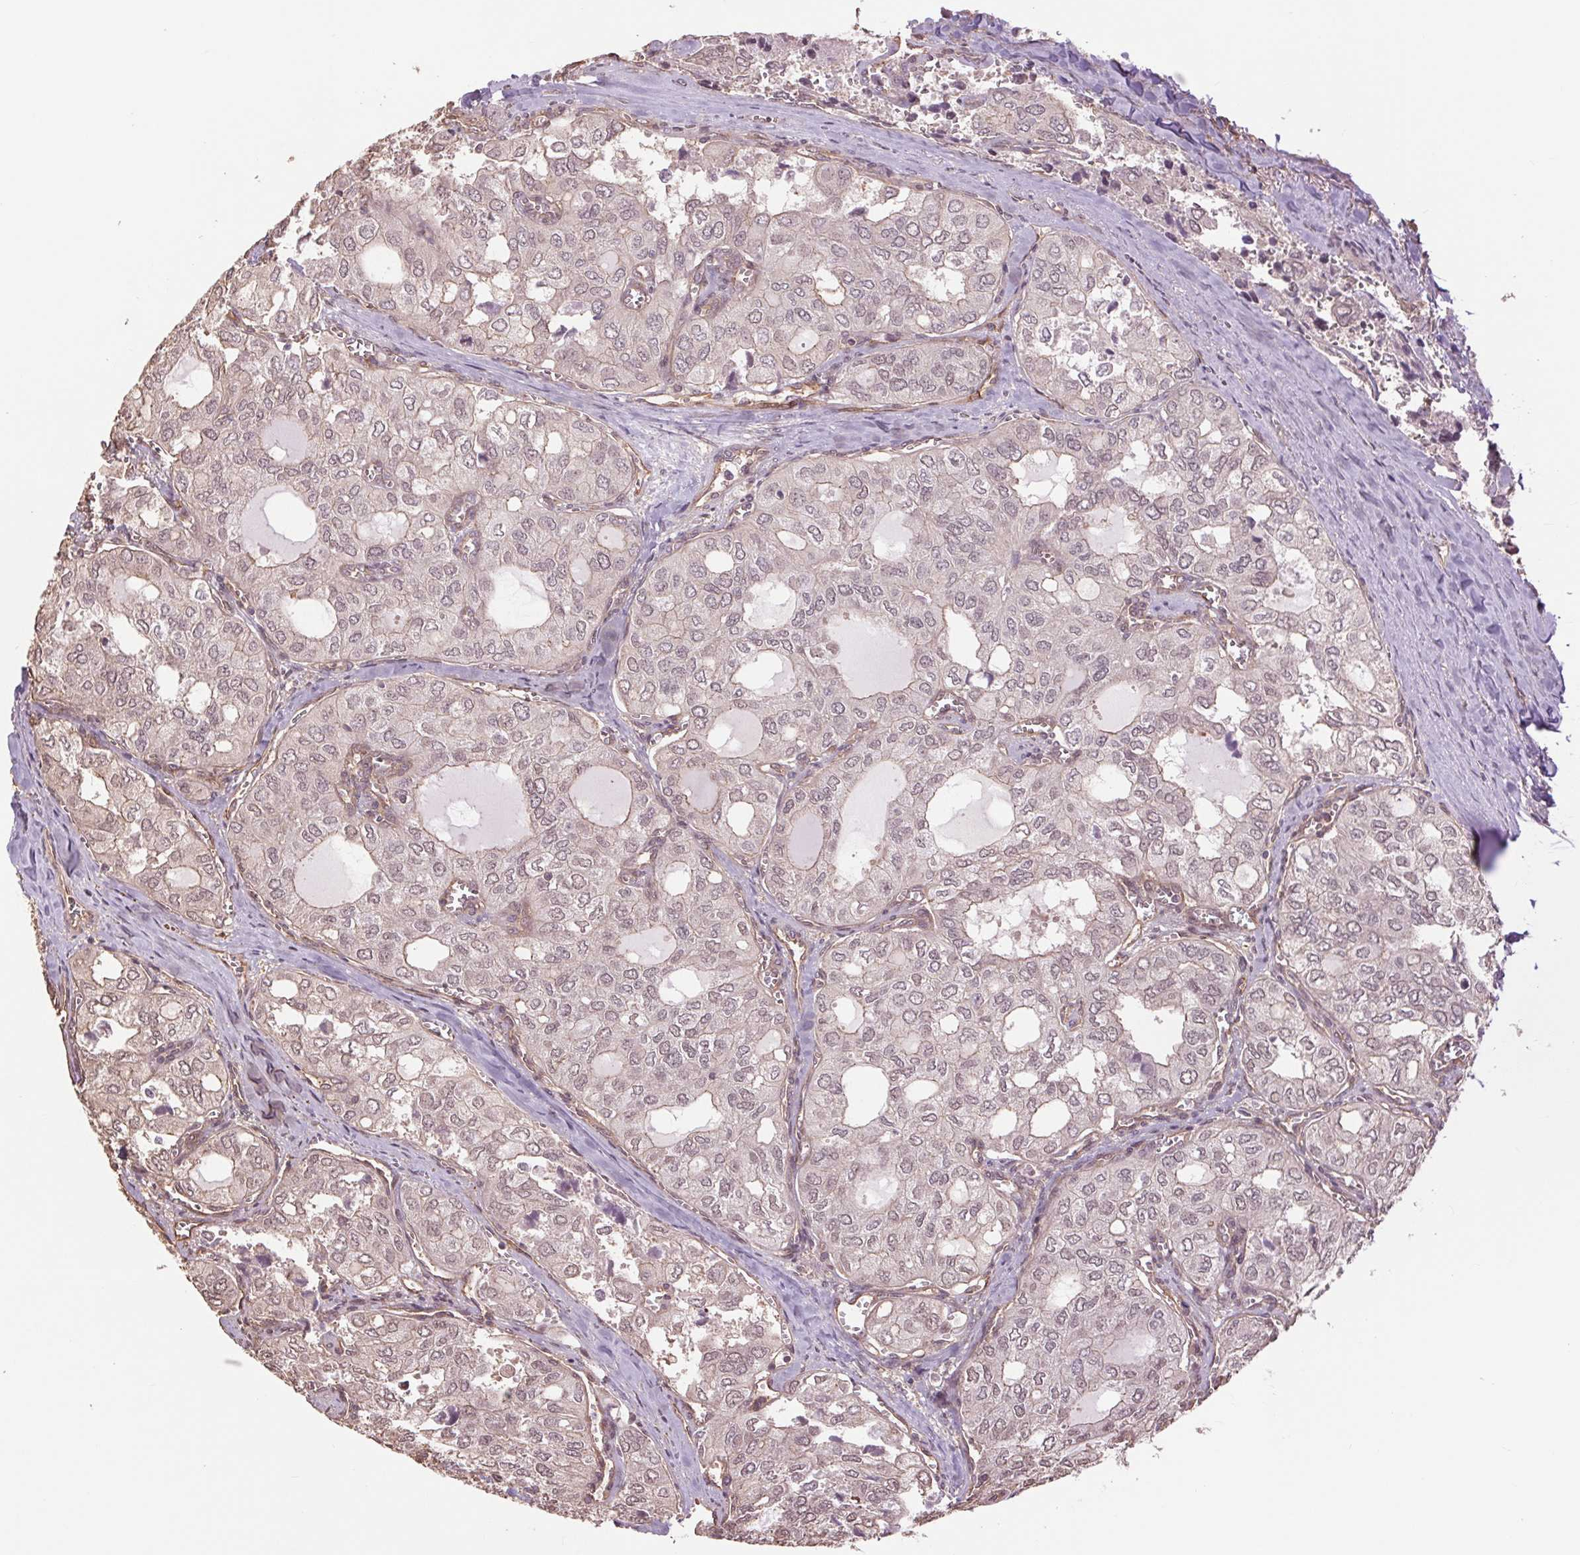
{"staining": {"intensity": "weak", "quantity": "25%-75%", "location": "nuclear"}, "tissue": "thyroid cancer", "cell_type": "Tumor cells", "image_type": "cancer", "snomed": [{"axis": "morphology", "description": "Follicular adenoma carcinoma, NOS"}, {"axis": "topography", "description": "Thyroid gland"}], "caption": "Thyroid follicular adenoma carcinoma tissue shows weak nuclear expression in about 25%-75% of tumor cells, visualized by immunohistochemistry.", "gene": "PALM", "patient": {"sex": "male", "age": 75}}